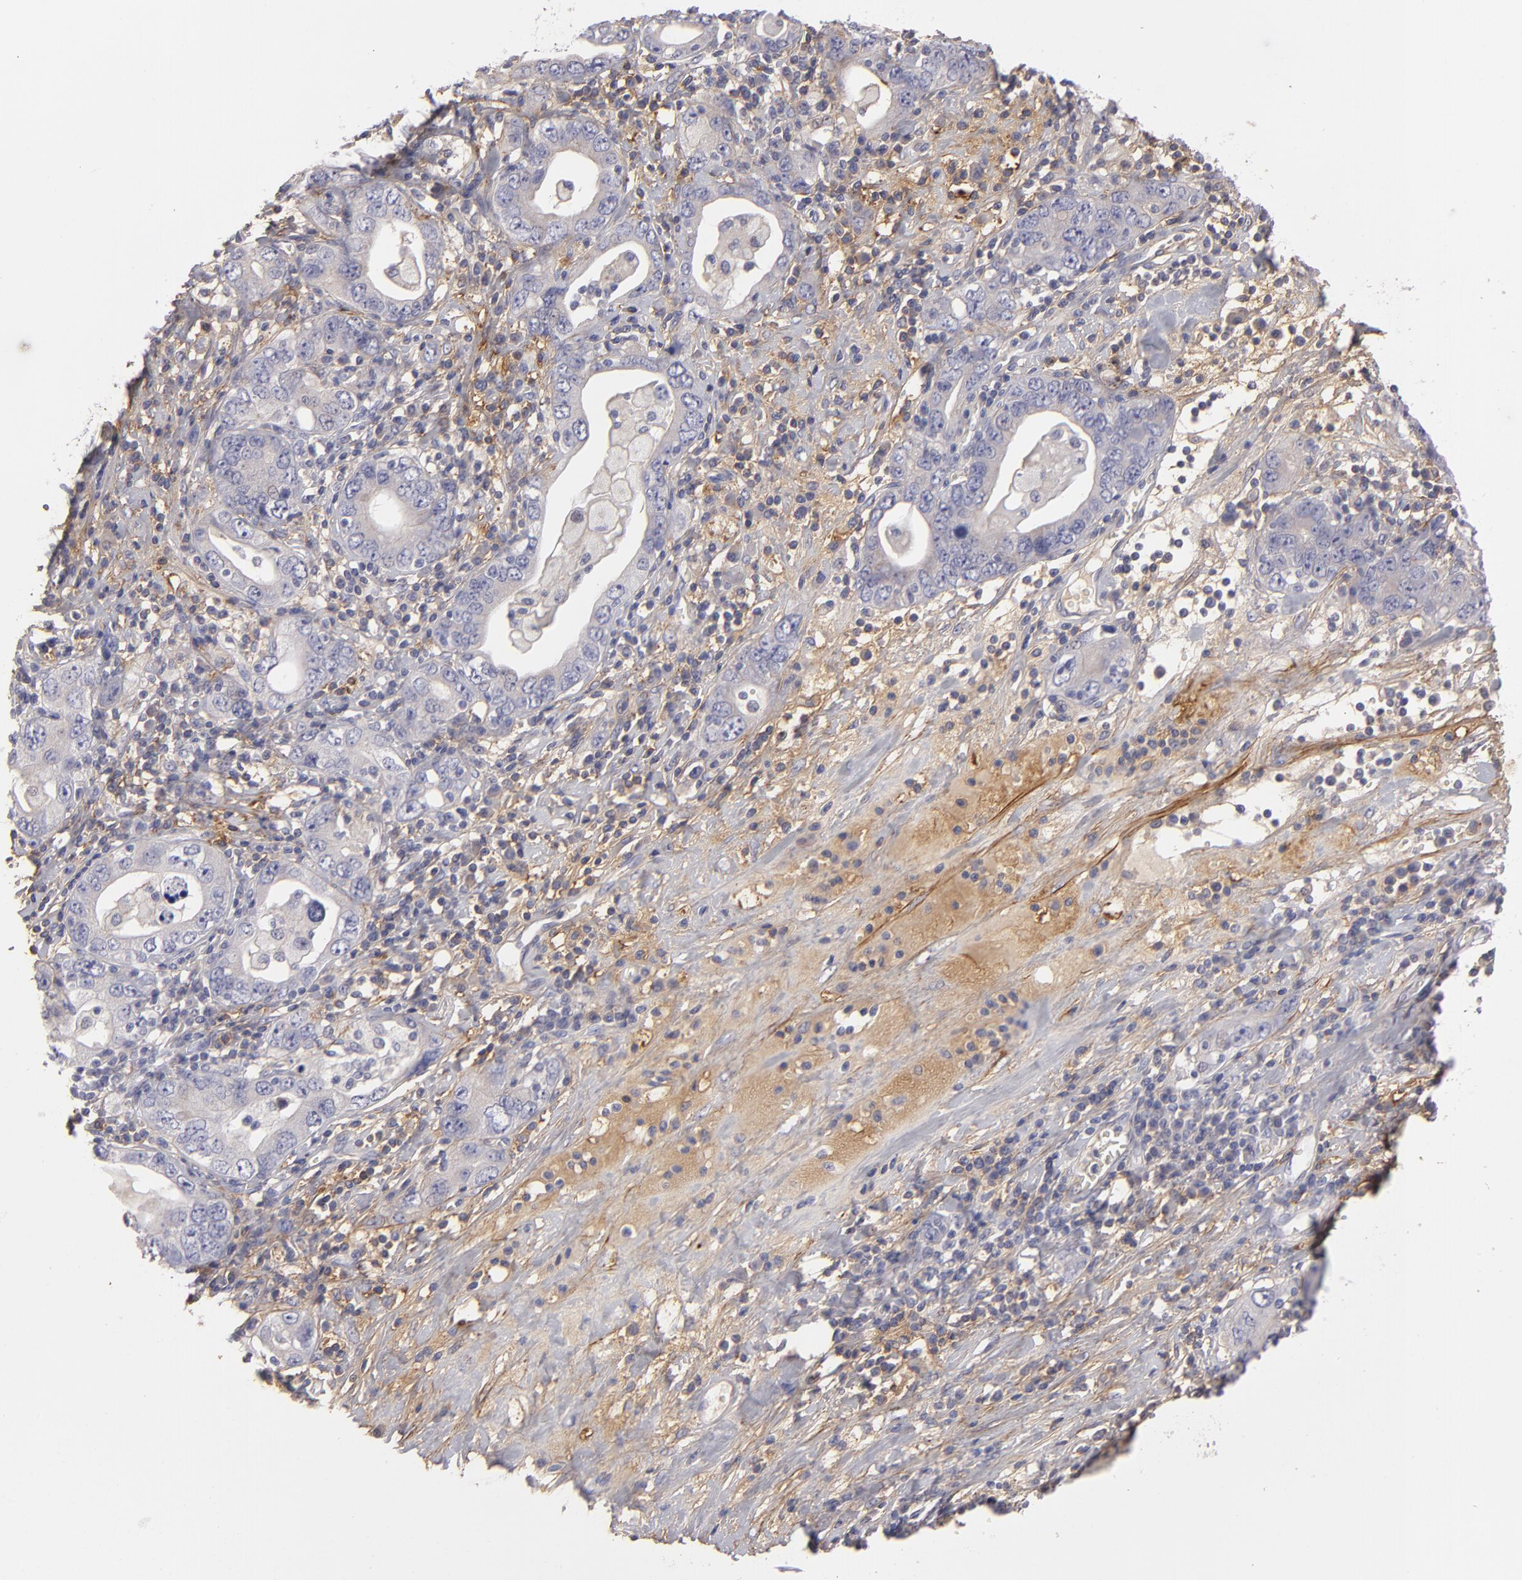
{"staining": {"intensity": "negative", "quantity": "none", "location": "none"}, "tissue": "stomach cancer", "cell_type": "Tumor cells", "image_type": "cancer", "snomed": [{"axis": "morphology", "description": "Adenocarcinoma, NOS"}, {"axis": "topography", "description": "Stomach, lower"}], "caption": "Immunohistochemistry (IHC) image of neoplastic tissue: human stomach cancer (adenocarcinoma) stained with DAB (3,3'-diaminobenzidine) displays no significant protein staining in tumor cells.", "gene": "FBLN1", "patient": {"sex": "female", "age": 93}}